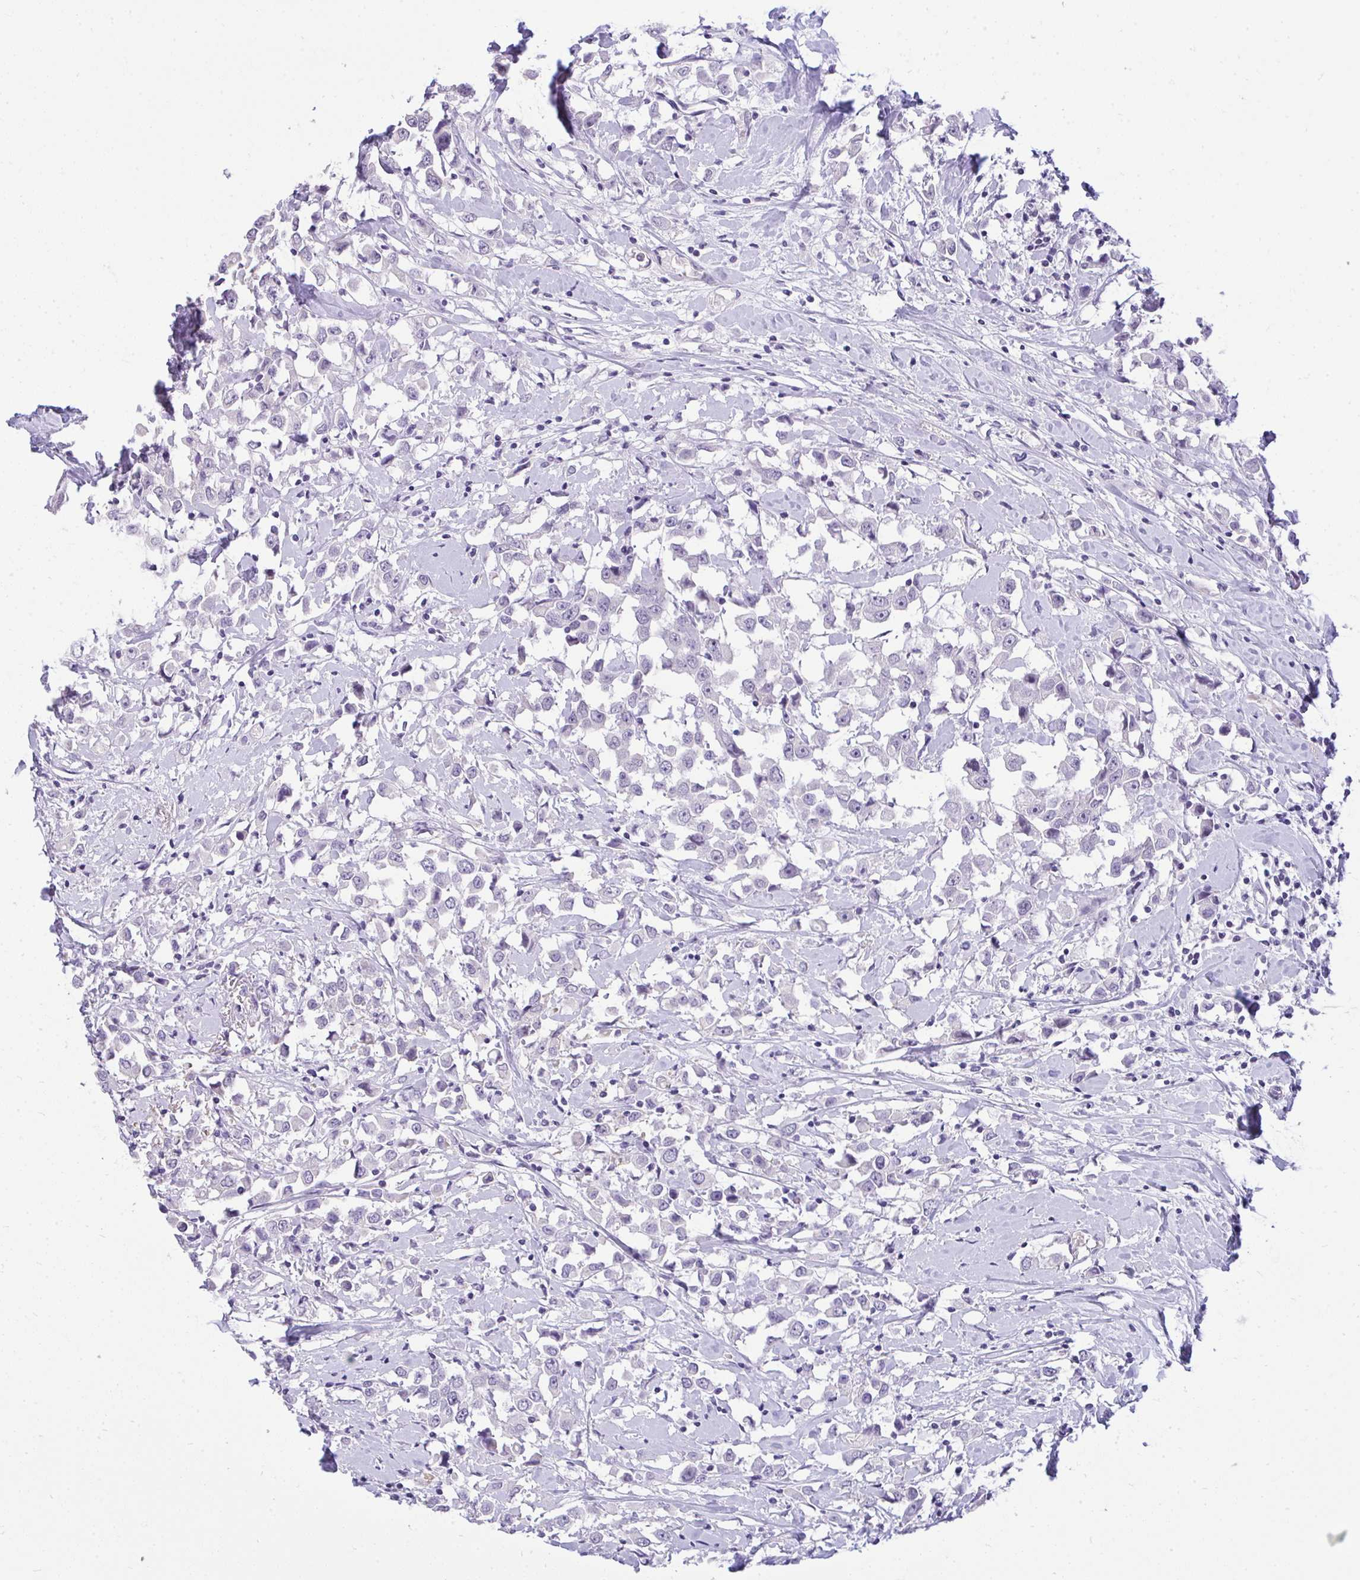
{"staining": {"intensity": "negative", "quantity": "none", "location": "none"}, "tissue": "breast cancer", "cell_type": "Tumor cells", "image_type": "cancer", "snomed": [{"axis": "morphology", "description": "Duct carcinoma"}, {"axis": "topography", "description": "Breast"}], "caption": "Human breast cancer (invasive ductal carcinoma) stained for a protein using immunohistochemistry shows no expression in tumor cells.", "gene": "PRM2", "patient": {"sex": "female", "age": 61}}